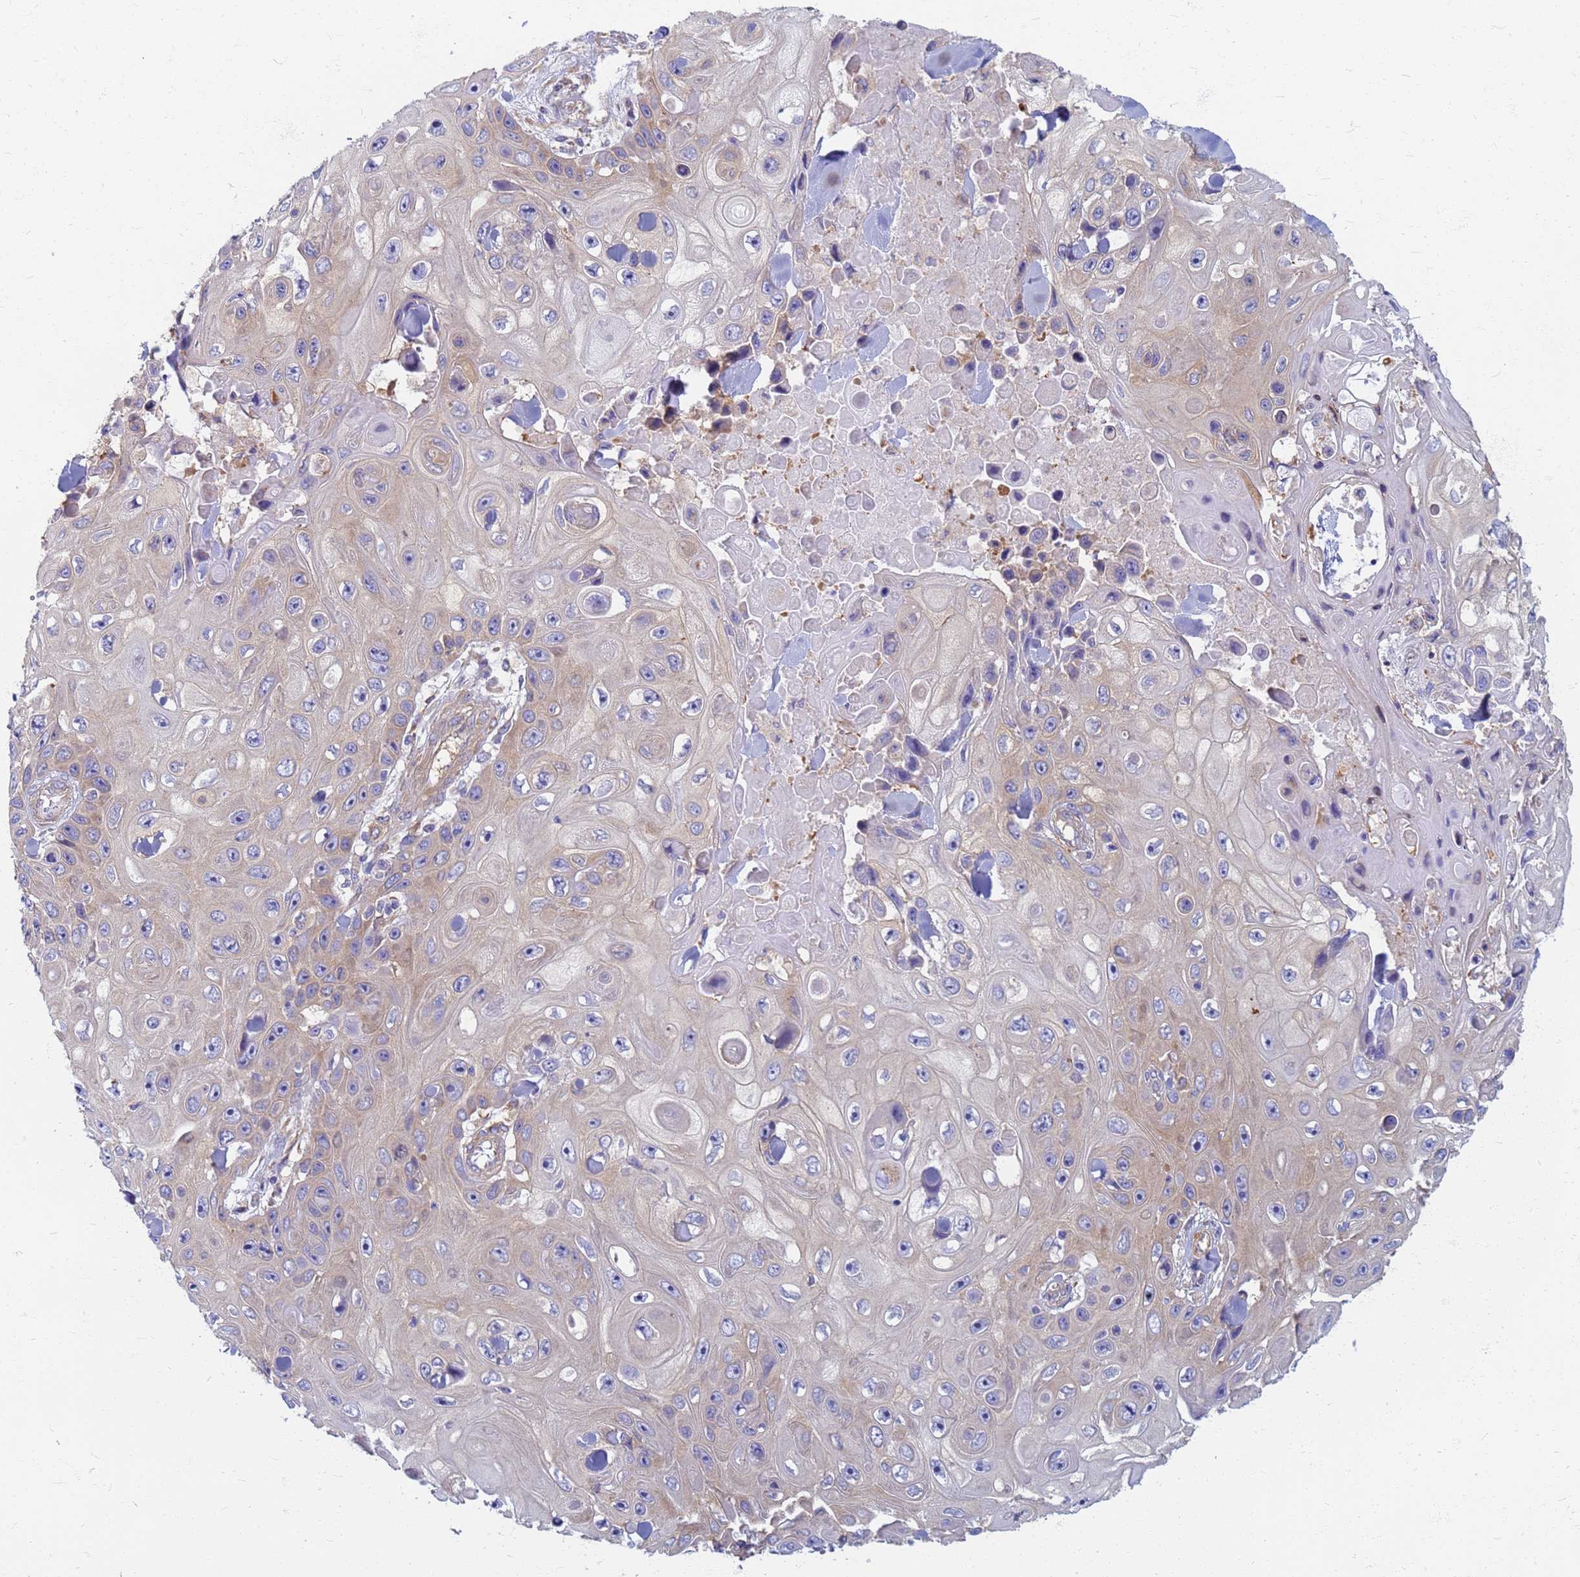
{"staining": {"intensity": "moderate", "quantity": "<25%", "location": "cytoplasmic/membranous"}, "tissue": "skin cancer", "cell_type": "Tumor cells", "image_type": "cancer", "snomed": [{"axis": "morphology", "description": "Squamous cell carcinoma, NOS"}, {"axis": "topography", "description": "Skin"}], "caption": "Immunohistochemistry (IHC) of human skin squamous cell carcinoma exhibits low levels of moderate cytoplasmic/membranous positivity in approximately <25% of tumor cells. (brown staining indicates protein expression, while blue staining denotes nuclei).", "gene": "EEA1", "patient": {"sex": "male", "age": 82}}